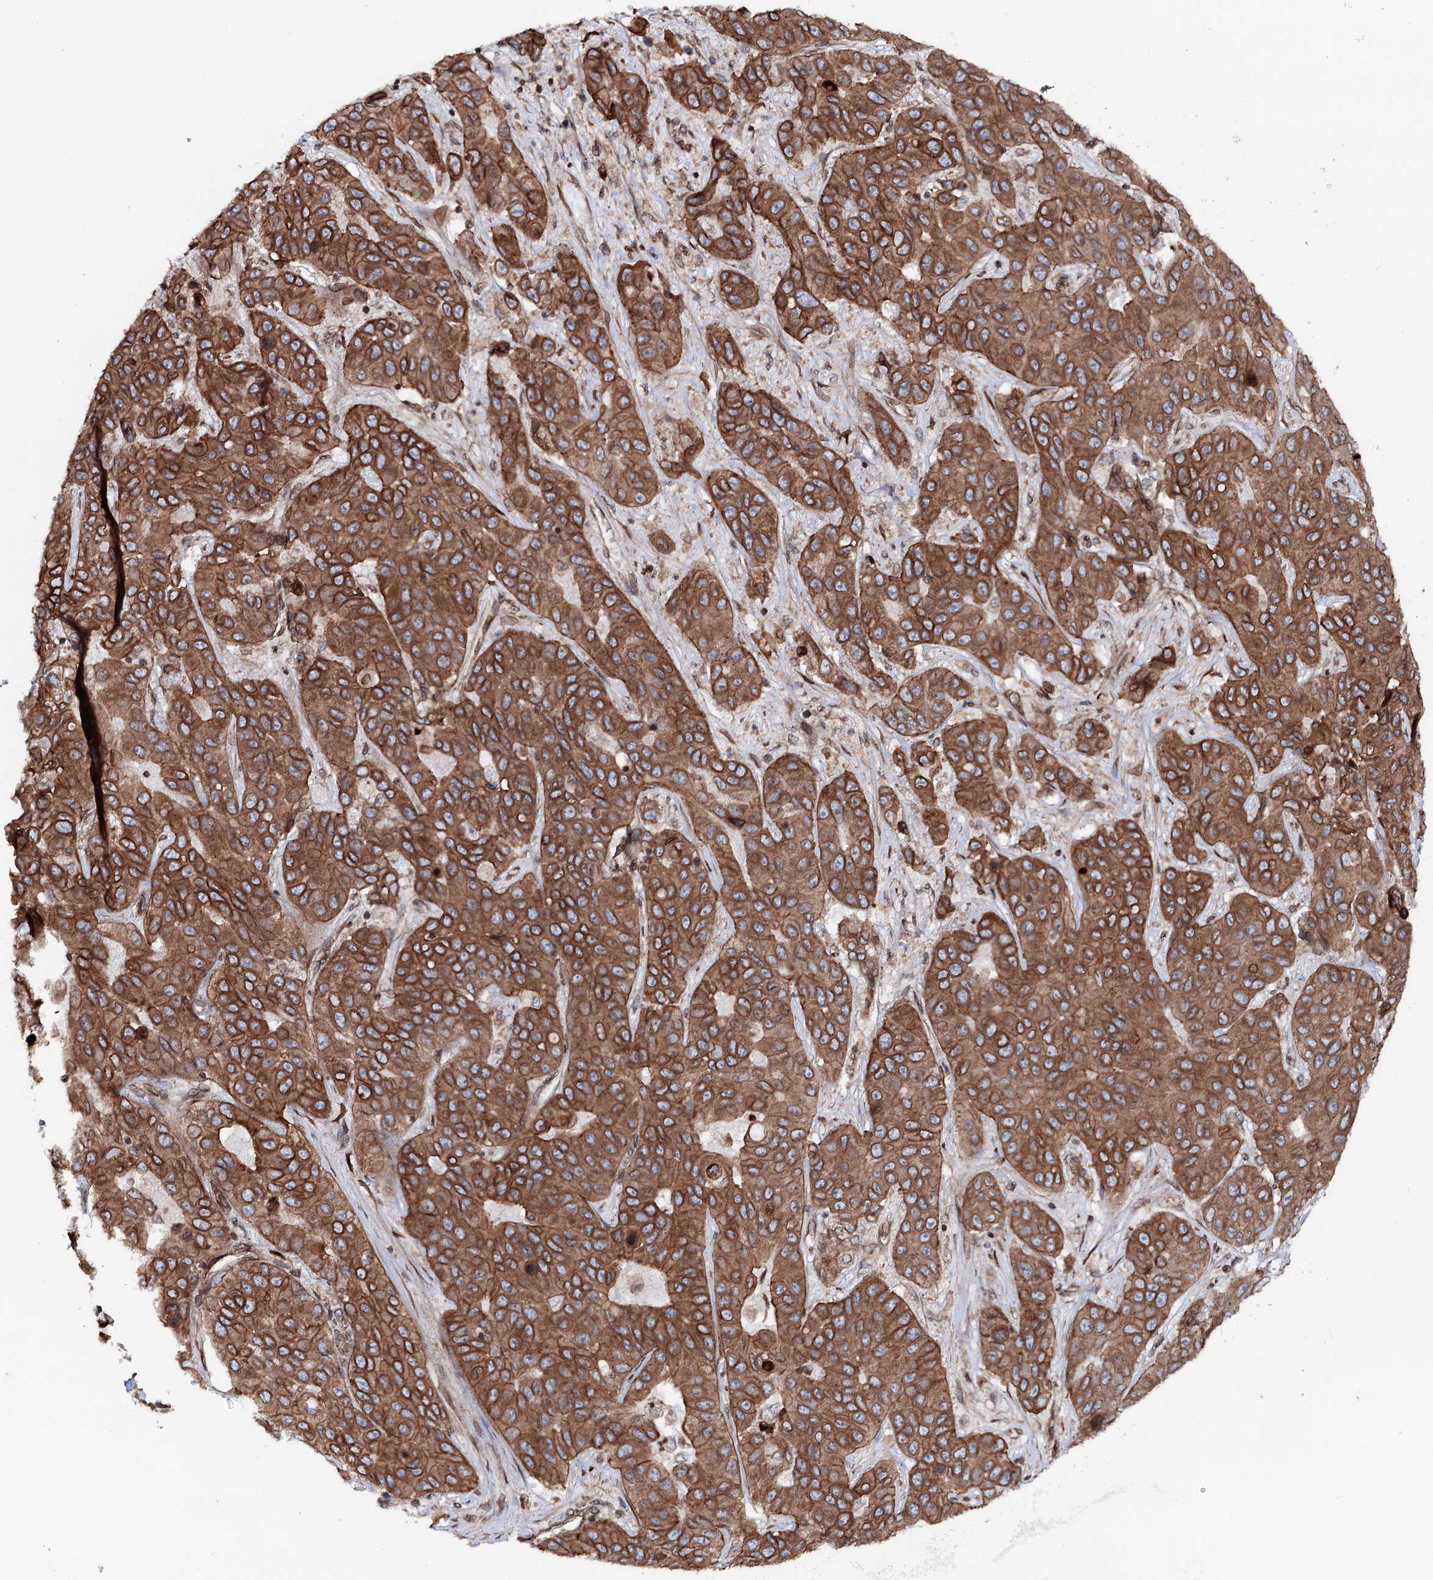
{"staining": {"intensity": "strong", "quantity": ">75%", "location": "cytoplasmic/membranous,nuclear"}, "tissue": "liver cancer", "cell_type": "Tumor cells", "image_type": "cancer", "snomed": [{"axis": "morphology", "description": "Cholangiocarcinoma"}, {"axis": "topography", "description": "Liver"}], "caption": "Protein expression analysis of human cholangiocarcinoma (liver) reveals strong cytoplasmic/membranous and nuclear expression in approximately >75% of tumor cells. Ihc stains the protein in brown and the nuclei are stained blue.", "gene": "FGFR1OP2", "patient": {"sex": "female", "age": 52}}